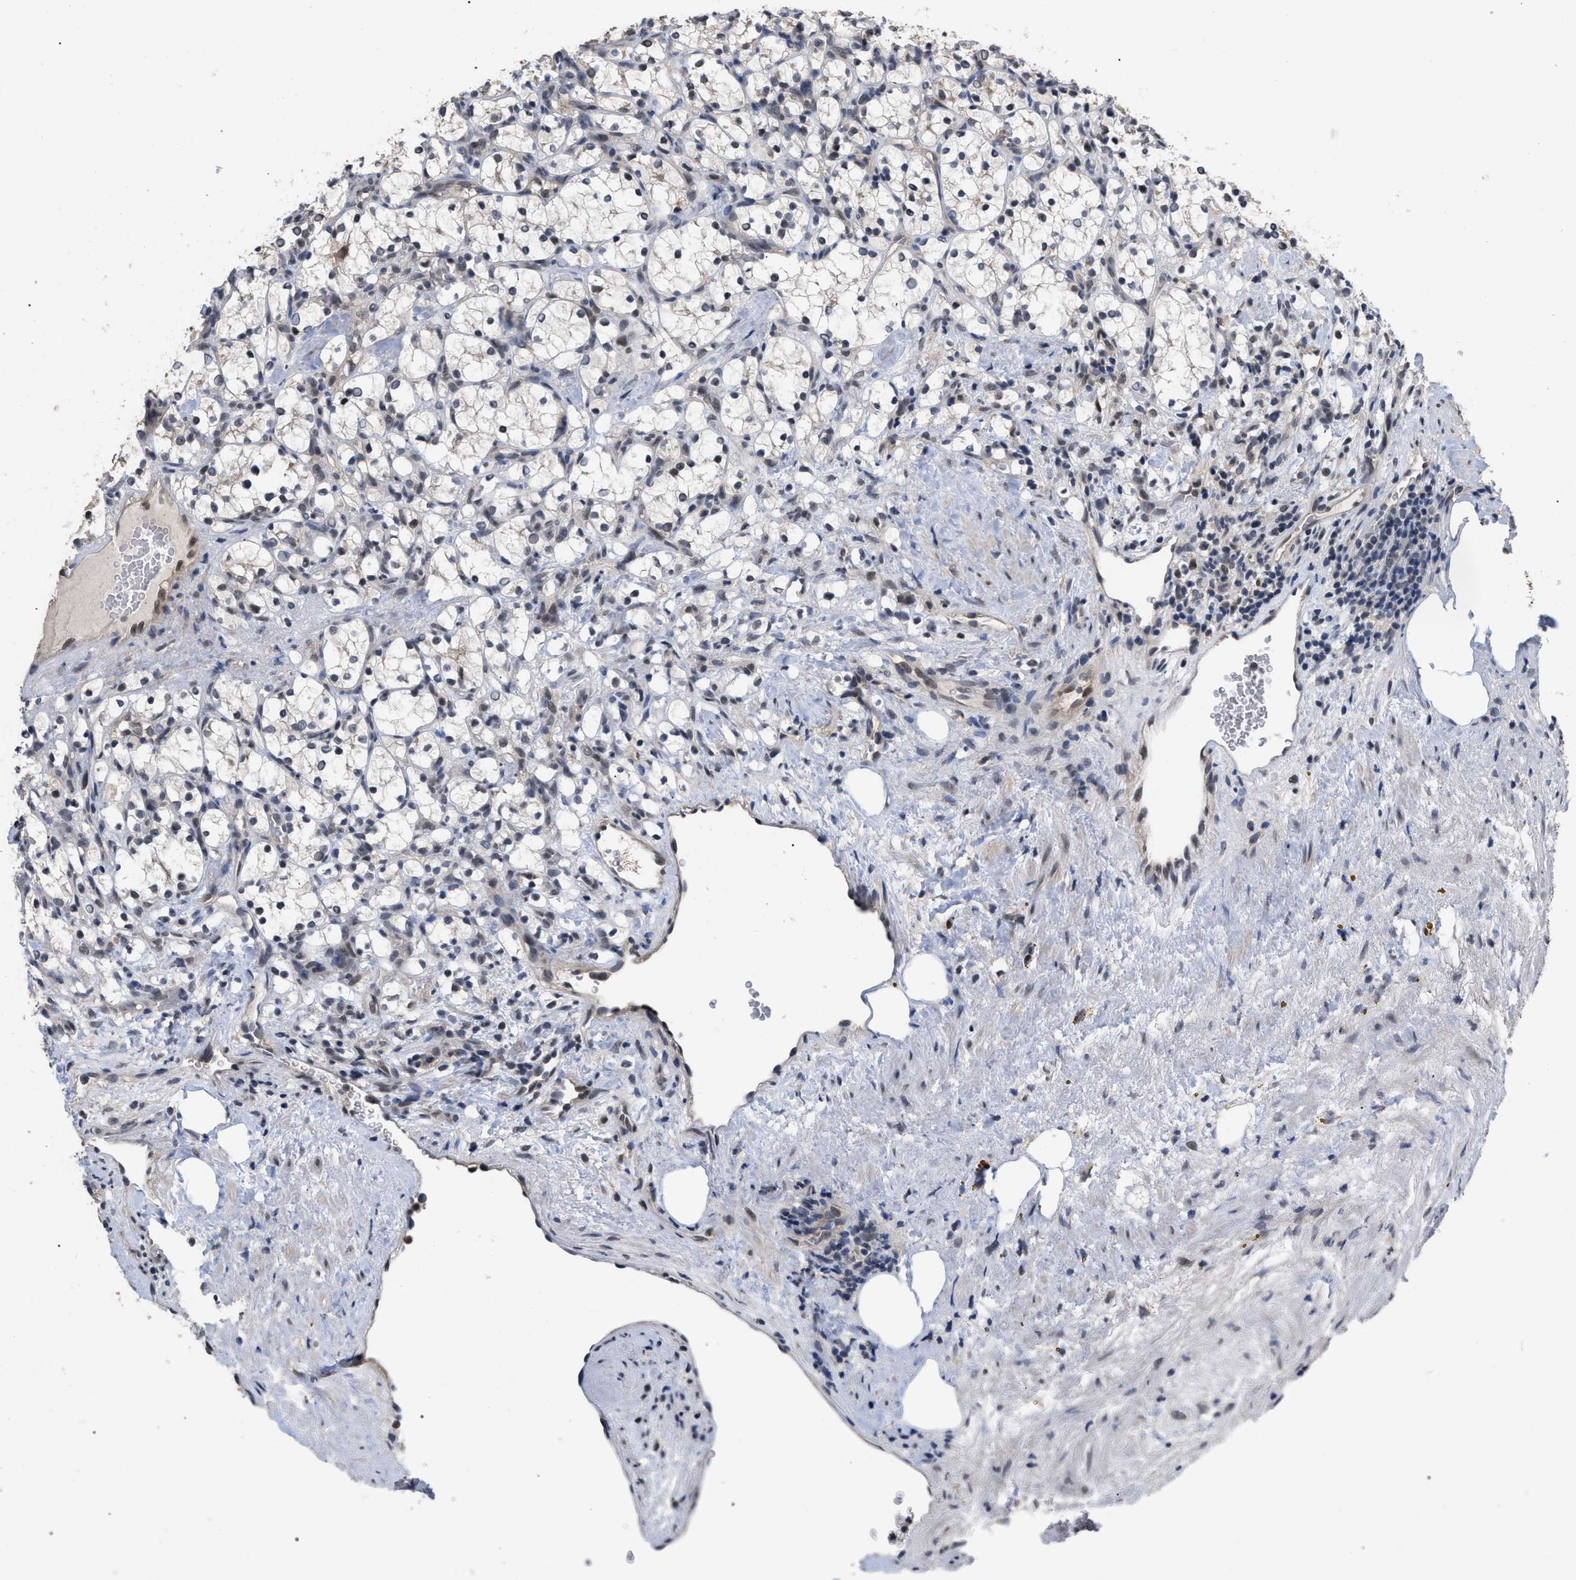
{"staining": {"intensity": "negative", "quantity": "none", "location": "none"}, "tissue": "renal cancer", "cell_type": "Tumor cells", "image_type": "cancer", "snomed": [{"axis": "morphology", "description": "Adenocarcinoma, NOS"}, {"axis": "topography", "description": "Kidney"}], "caption": "This is an immunohistochemistry (IHC) histopathology image of human renal cancer (adenocarcinoma). There is no staining in tumor cells.", "gene": "JAZF1", "patient": {"sex": "female", "age": 69}}